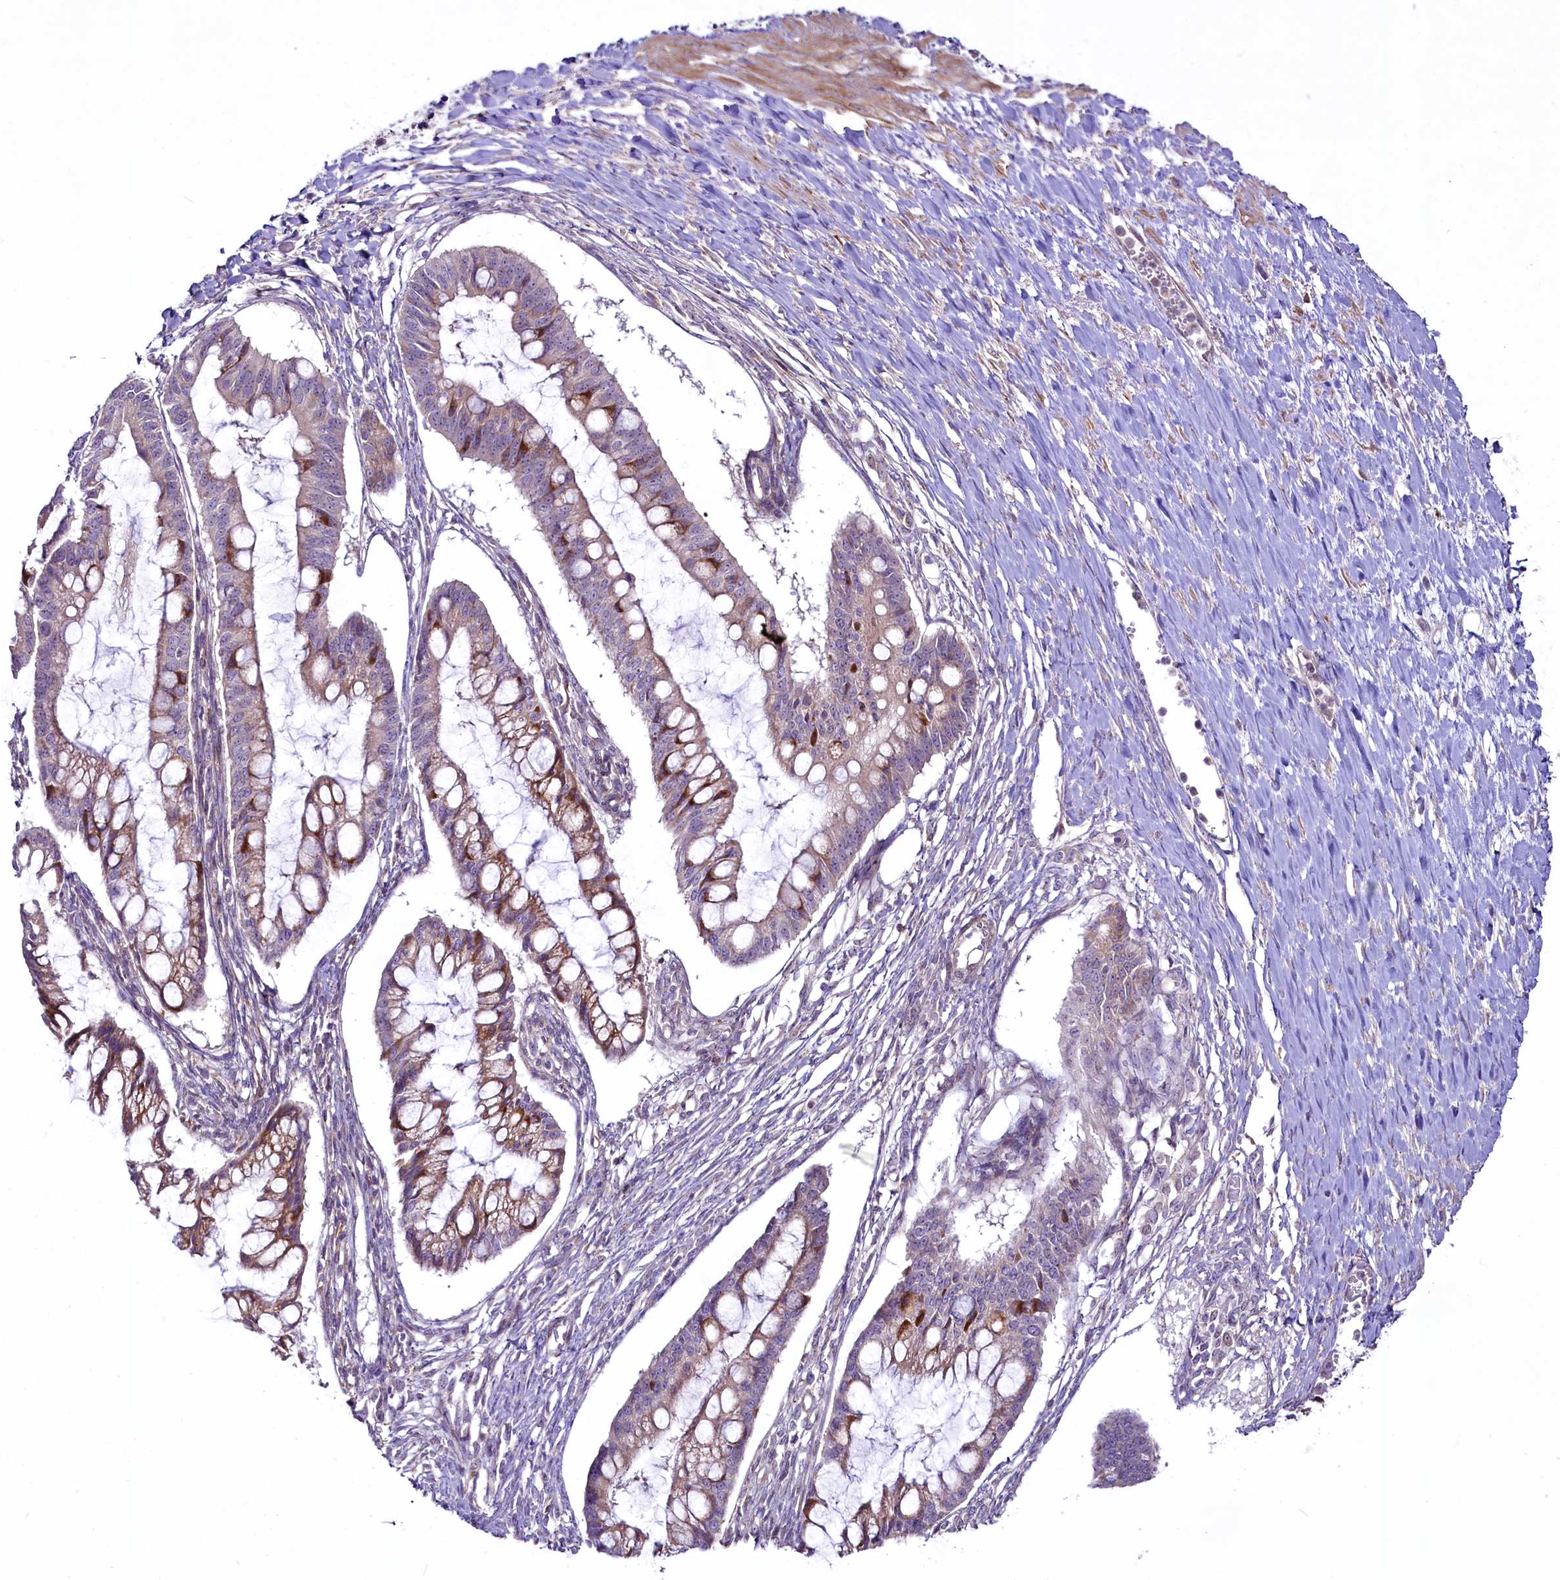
{"staining": {"intensity": "weak", "quantity": "25%-75%", "location": "cytoplasmic/membranous"}, "tissue": "ovarian cancer", "cell_type": "Tumor cells", "image_type": "cancer", "snomed": [{"axis": "morphology", "description": "Cystadenocarcinoma, mucinous, NOS"}, {"axis": "topography", "description": "Ovary"}], "caption": "Ovarian cancer (mucinous cystadenocarcinoma) stained for a protein displays weak cytoplasmic/membranous positivity in tumor cells.", "gene": "RSBN1", "patient": {"sex": "female", "age": 73}}